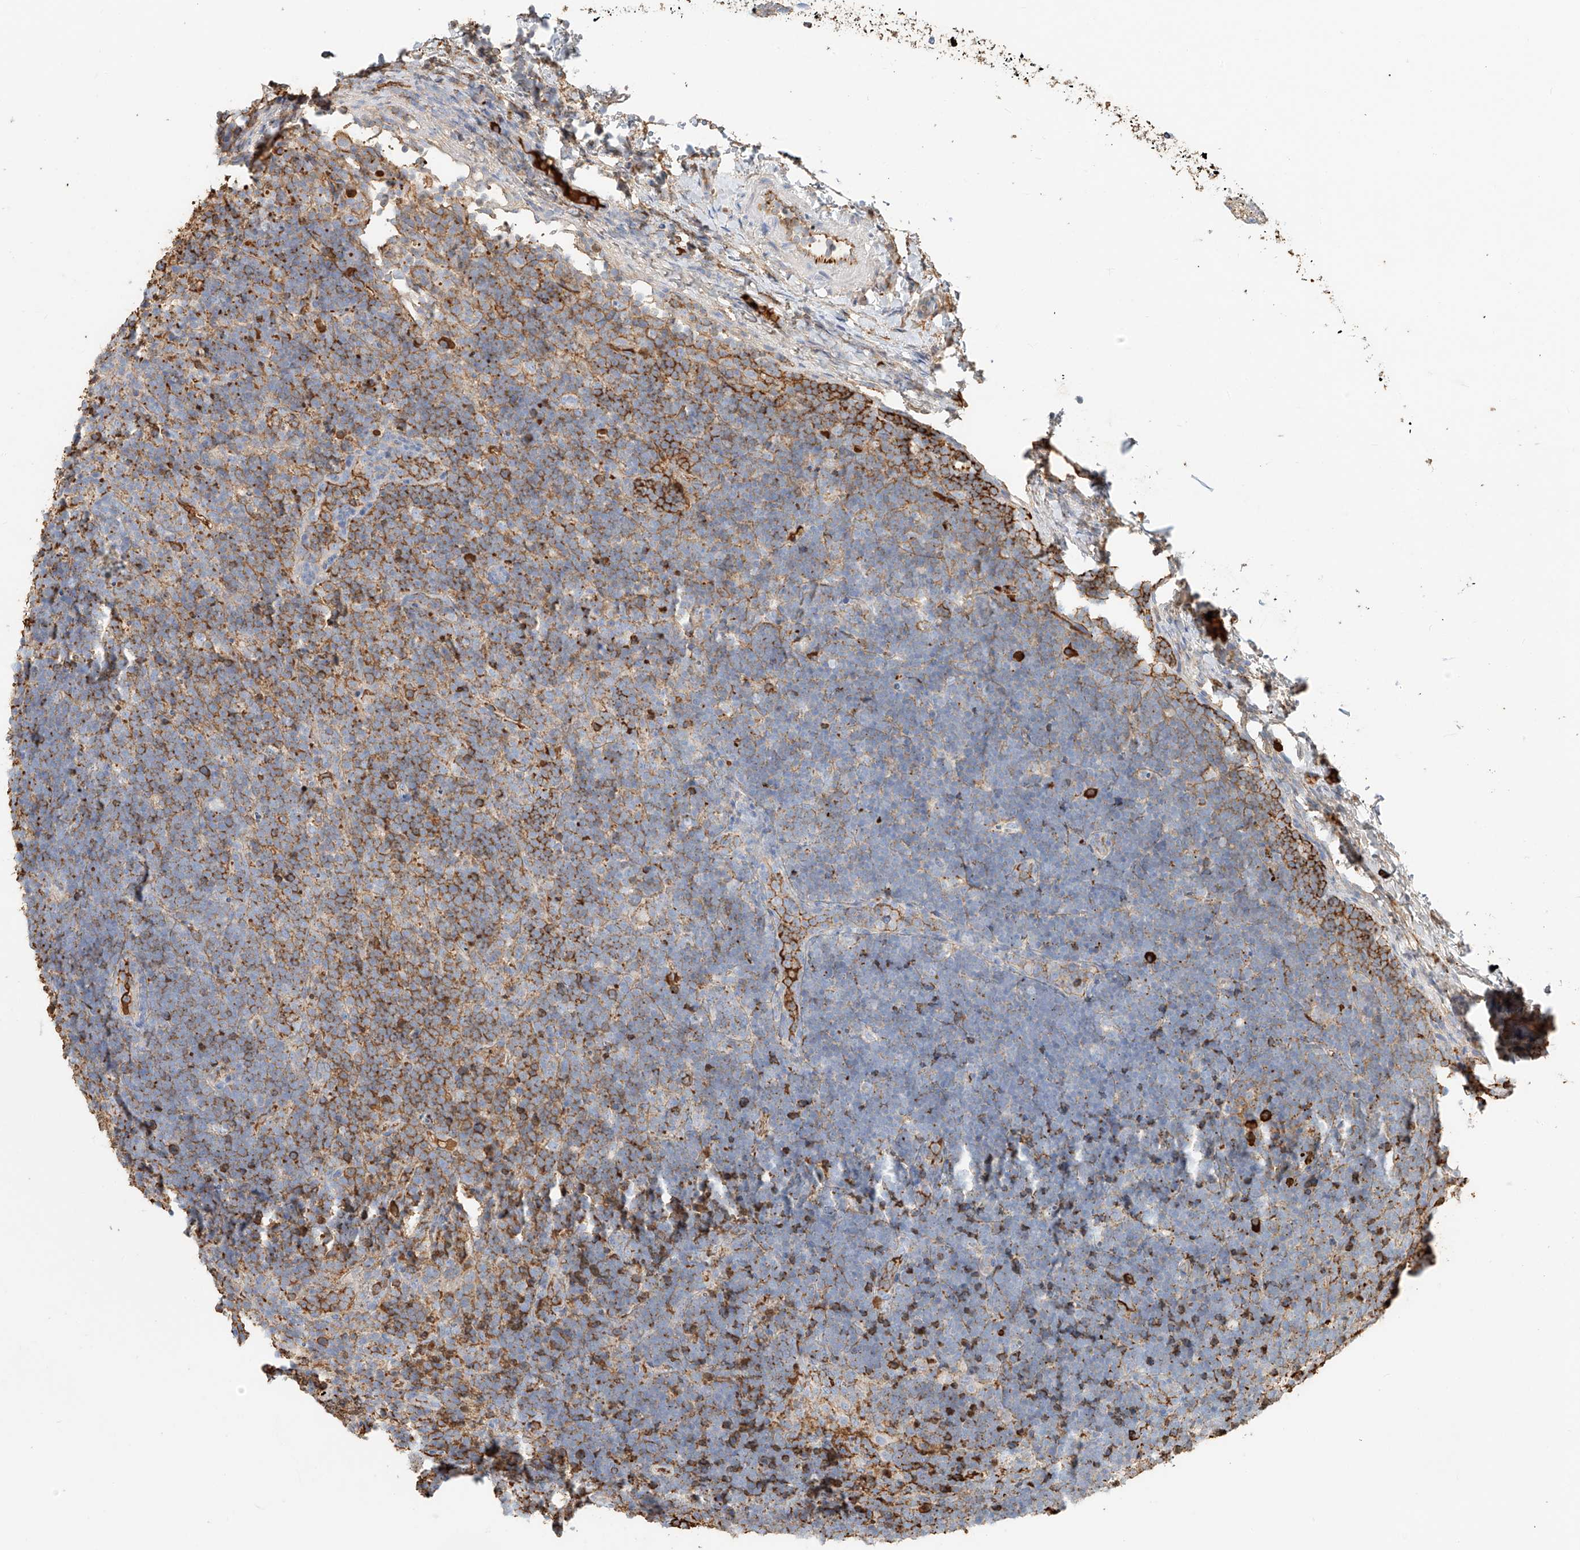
{"staining": {"intensity": "negative", "quantity": "none", "location": "none"}, "tissue": "lymphoma", "cell_type": "Tumor cells", "image_type": "cancer", "snomed": [{"axis": "morphology", "description": "Malignant lymphoma, non-Hodgkin's type, High grade"}, {"axis": "topography", "description": "Lymph node"}], "caption": "Immunohistochemical staining of lymphoma demonstrates no significant staining in tumor cells. The staining was performed using DAB (3,3'-diaminobenzidine) to visualize the protein expression in brown, while the nuclei were stained in blue with hematoxylin (Magnification: 20x).", "gene": "ZFP30", "patient": {"sex": "male", "age": 13}}